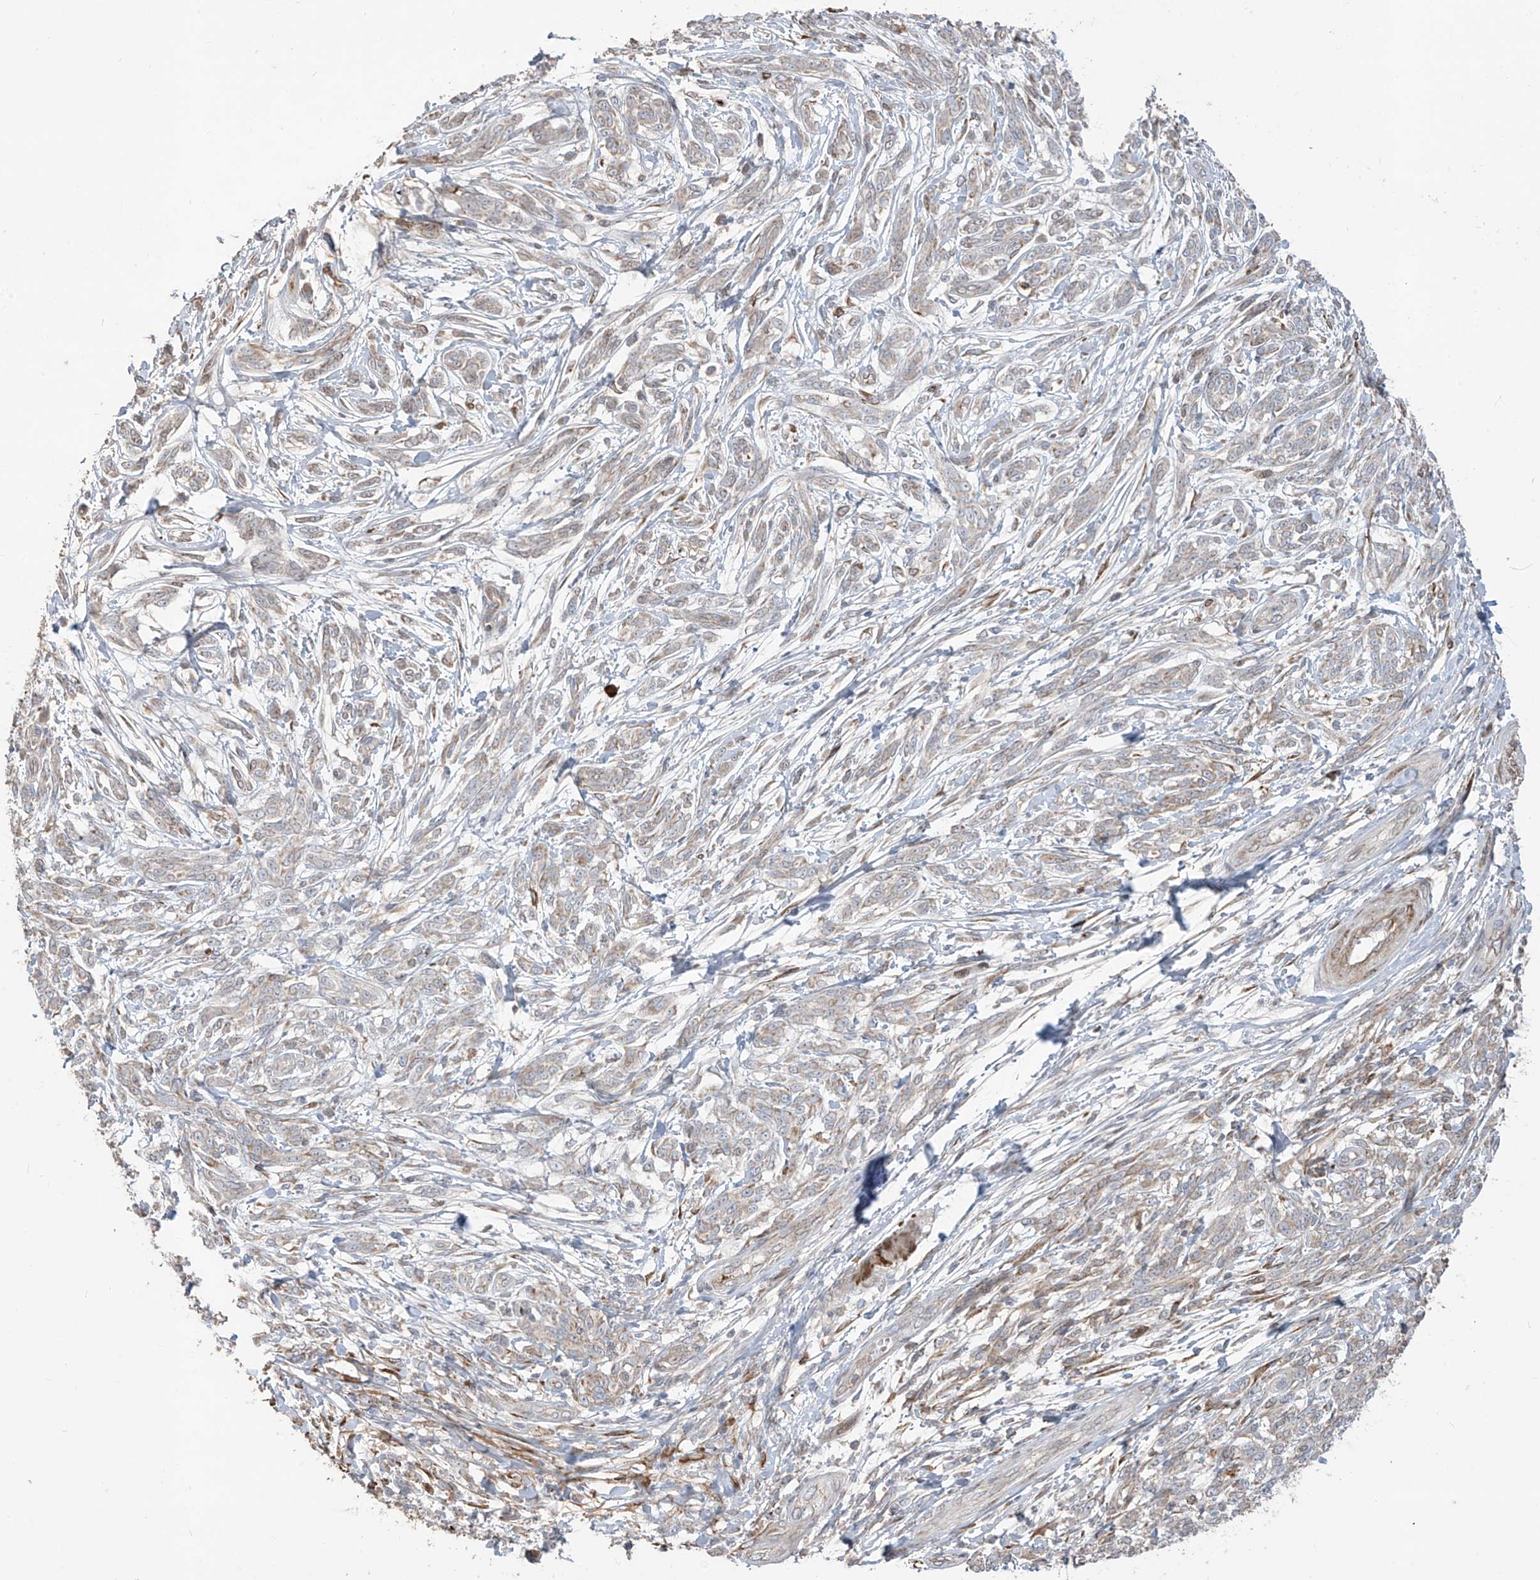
{"staining": {"intensity": "negative", "quantity": "none", "location": "none"}, "tissue": "melanoma", "cell_type": "Tumor cells", "image_type": "cancer", "snomed": [{"axis": "morphology", "description": "Malignant melanoma, NOS"}, {"axis": "topography", "description": "Skin"}], "caption": "IHC photomicrograph of neoplastic tissue: malignant melanoma stained with DAB exhibits no significant protein staining in tumor cells.", "gene": "ABTB1", "patient": {"sex": "male", "age": 49}}